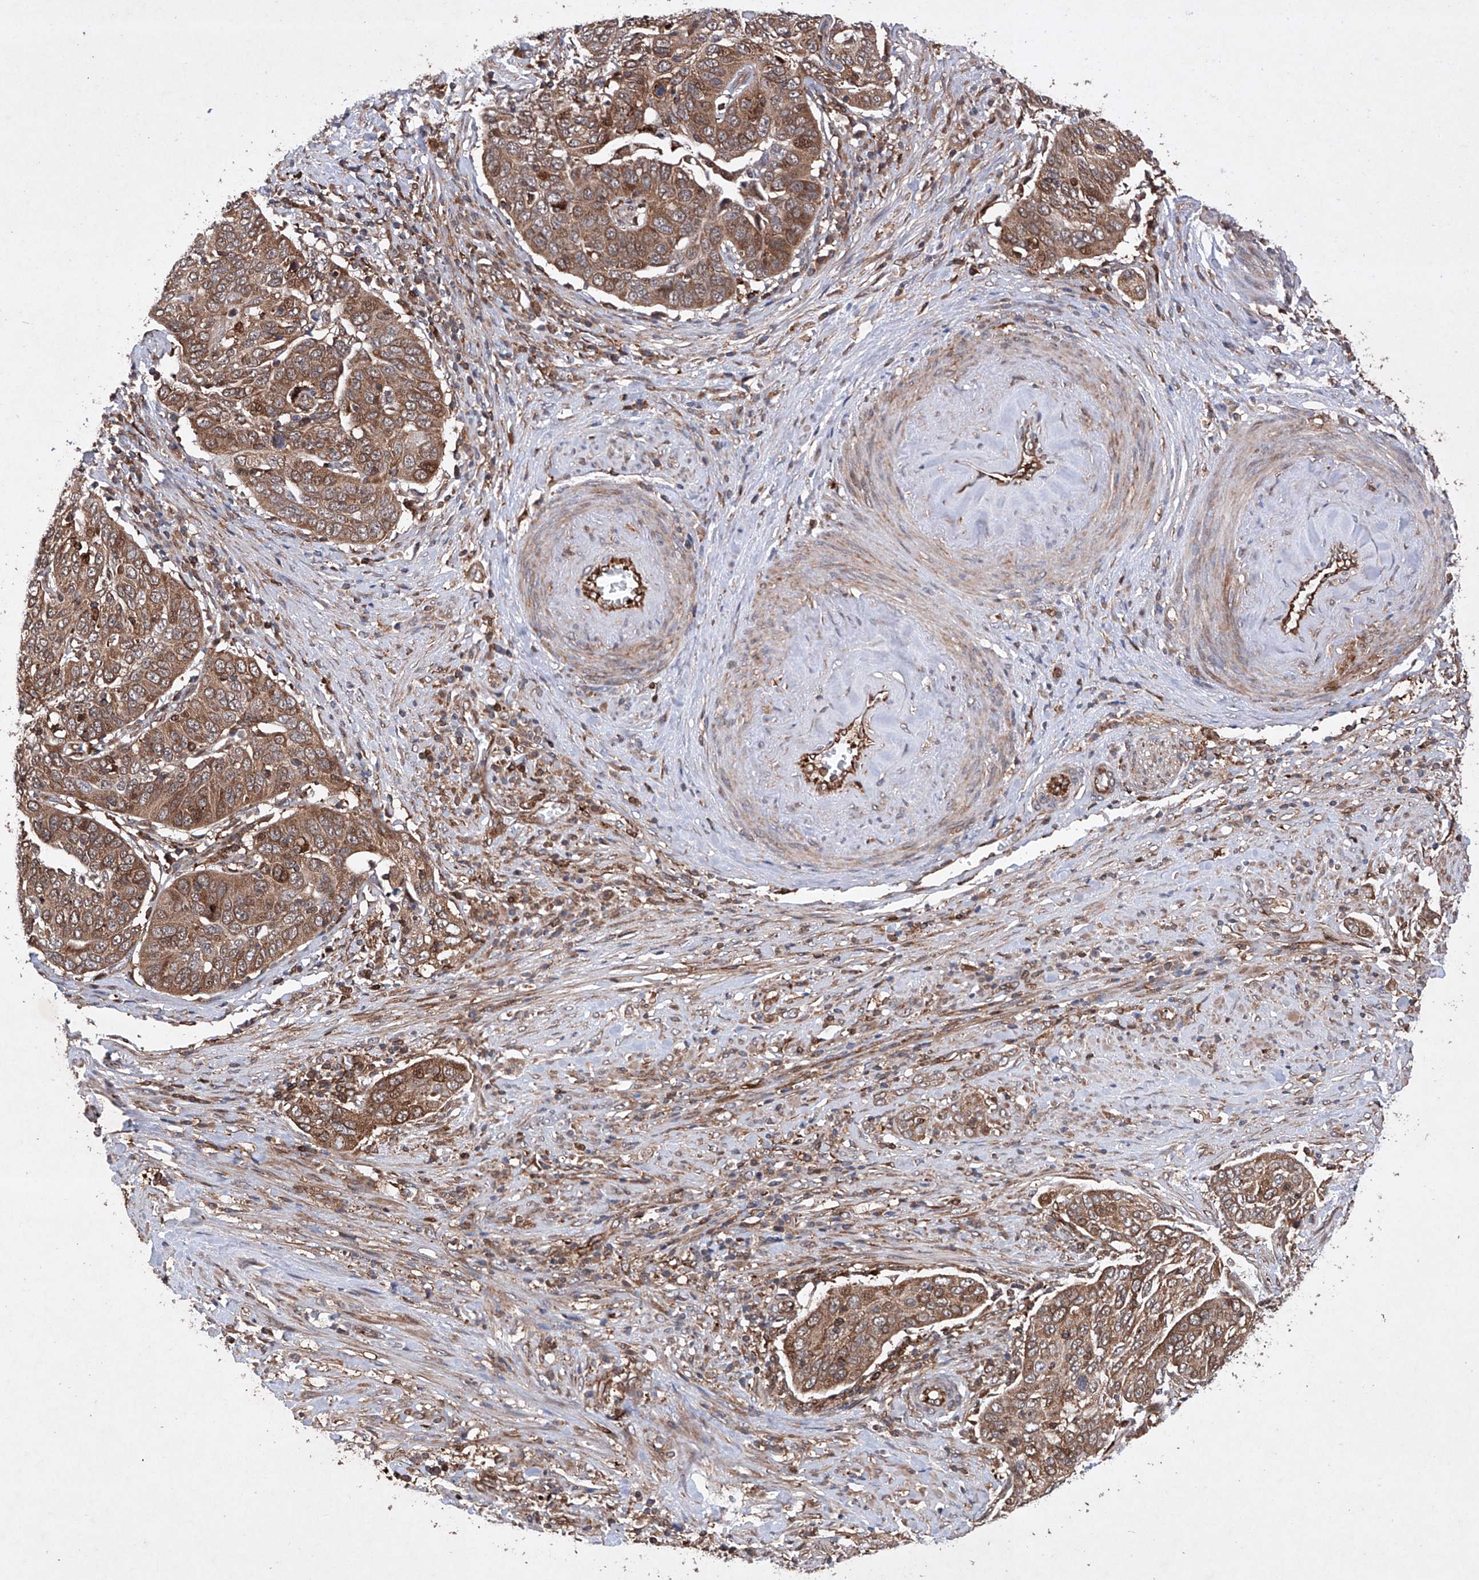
{"staining": {"intensity": "moderate", "quantity": ">75%", "location": "cytoplasmic/membranous"}, "tissue": "cervical cancer", "cell_type": "Tumor cells", "image_type": "cancer", "snomed": [{"axis": "morphology", "description": "Squamous cell carcinoma, NOS"}, {"axis": "topography", "description": "Cervix"}], "caption": "Protein analysis of cervical cancer tissue reveals moderate cytoplasmic/membranous positivity in approximately >75% of tumor cells. (Brightfield microscopy of DAB IHC at high magnification).", "gene": "TIMM23", "patient": {"sex": "female", "age": 60}}